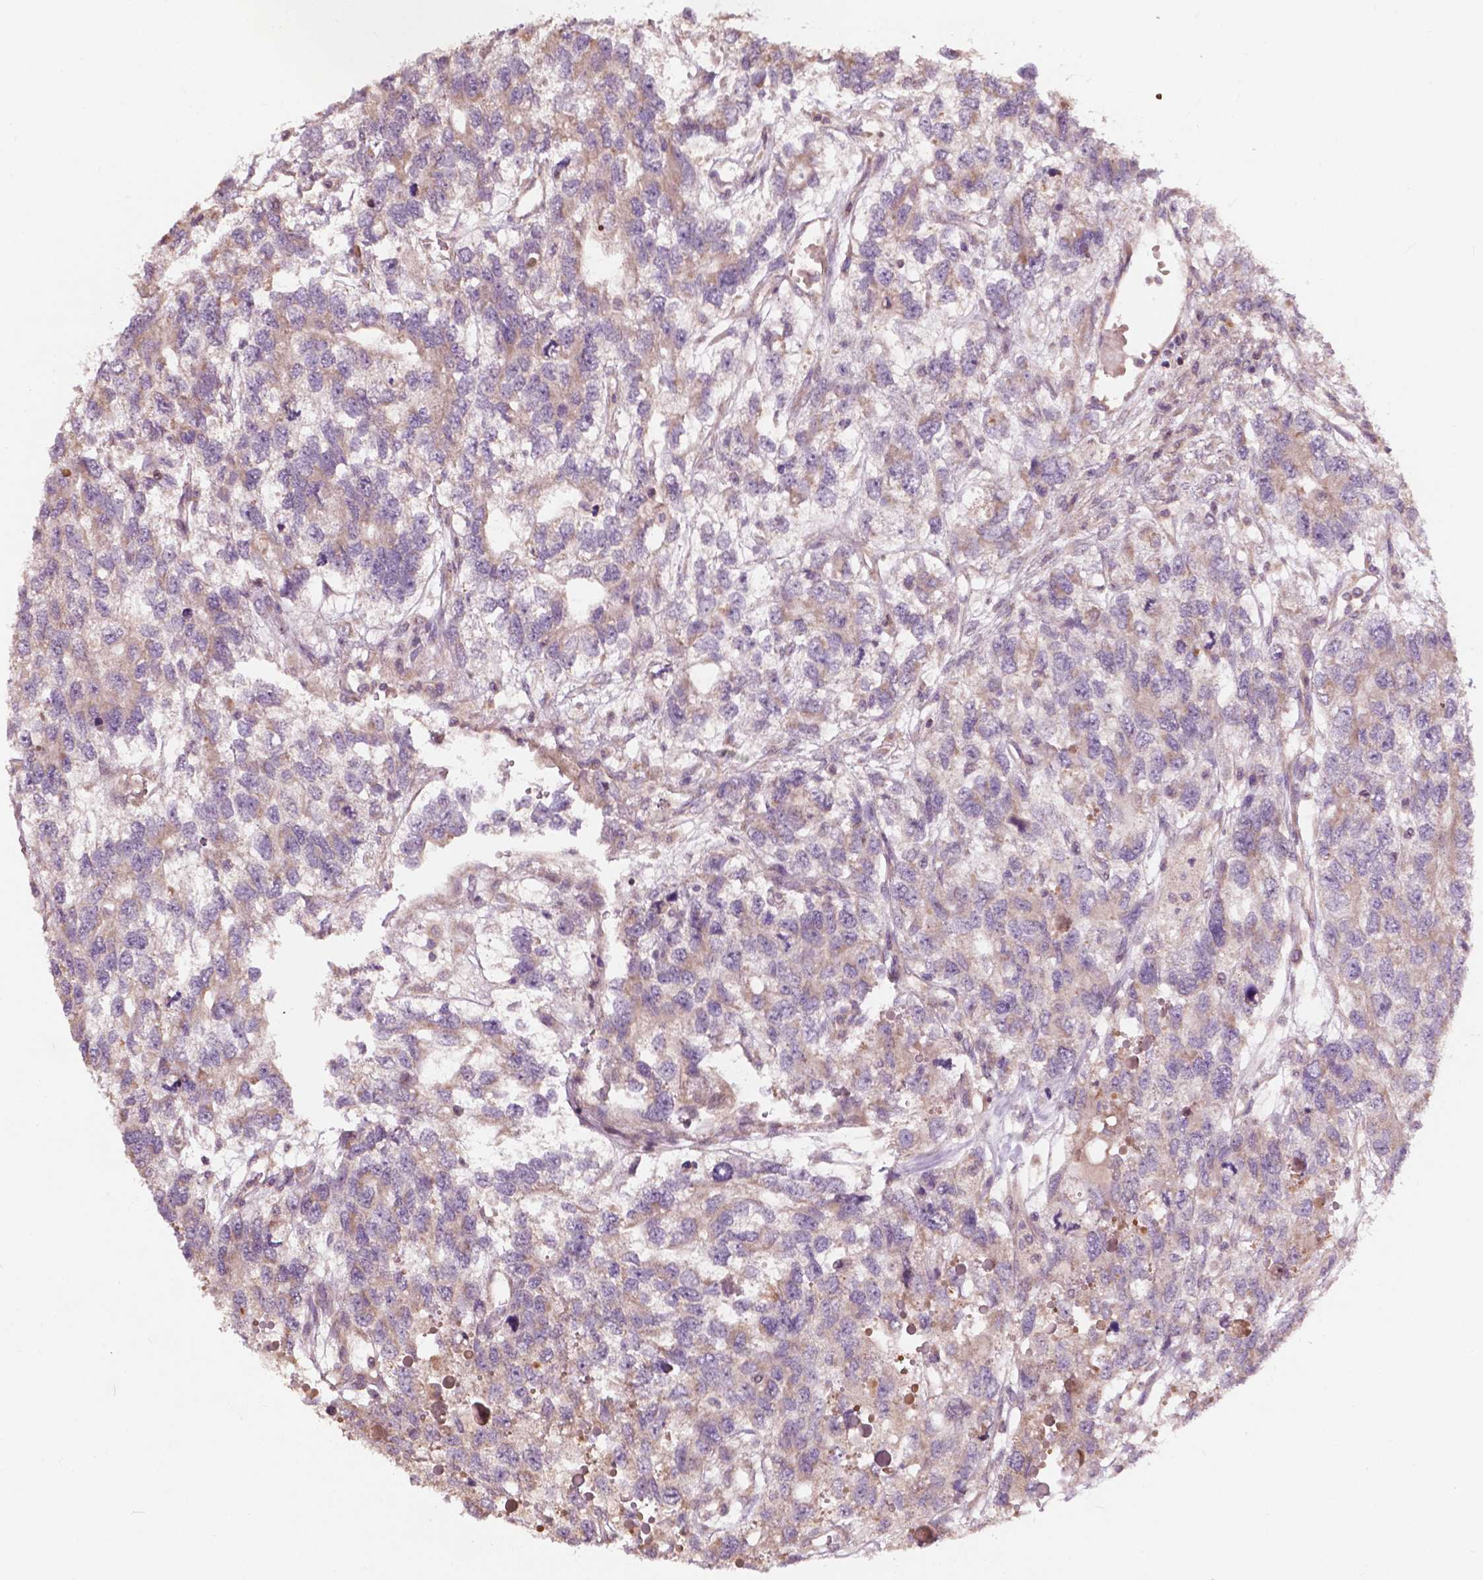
{"staining": {"intensity": "weak", "quantity": "25%-75%", "location": "cytoplasmic/membranous"}, "tissue": "testis cancer", "cell_type": "Tumor cells", "image_type": "cancer", "snomed": [{"axis": "morphology", "description": "Seminoma, NOS"}, {"axis": "topography", "description": "Testis"}], "caption": "Seminoma (testis) stained for a protein (brown) exhibits weak cytoplasmic/membranous positive expression in approximately 25%-75% of tumor cells.", "gene": "CDC42BPA", "patient": {"sex": "male", "age": 52}}